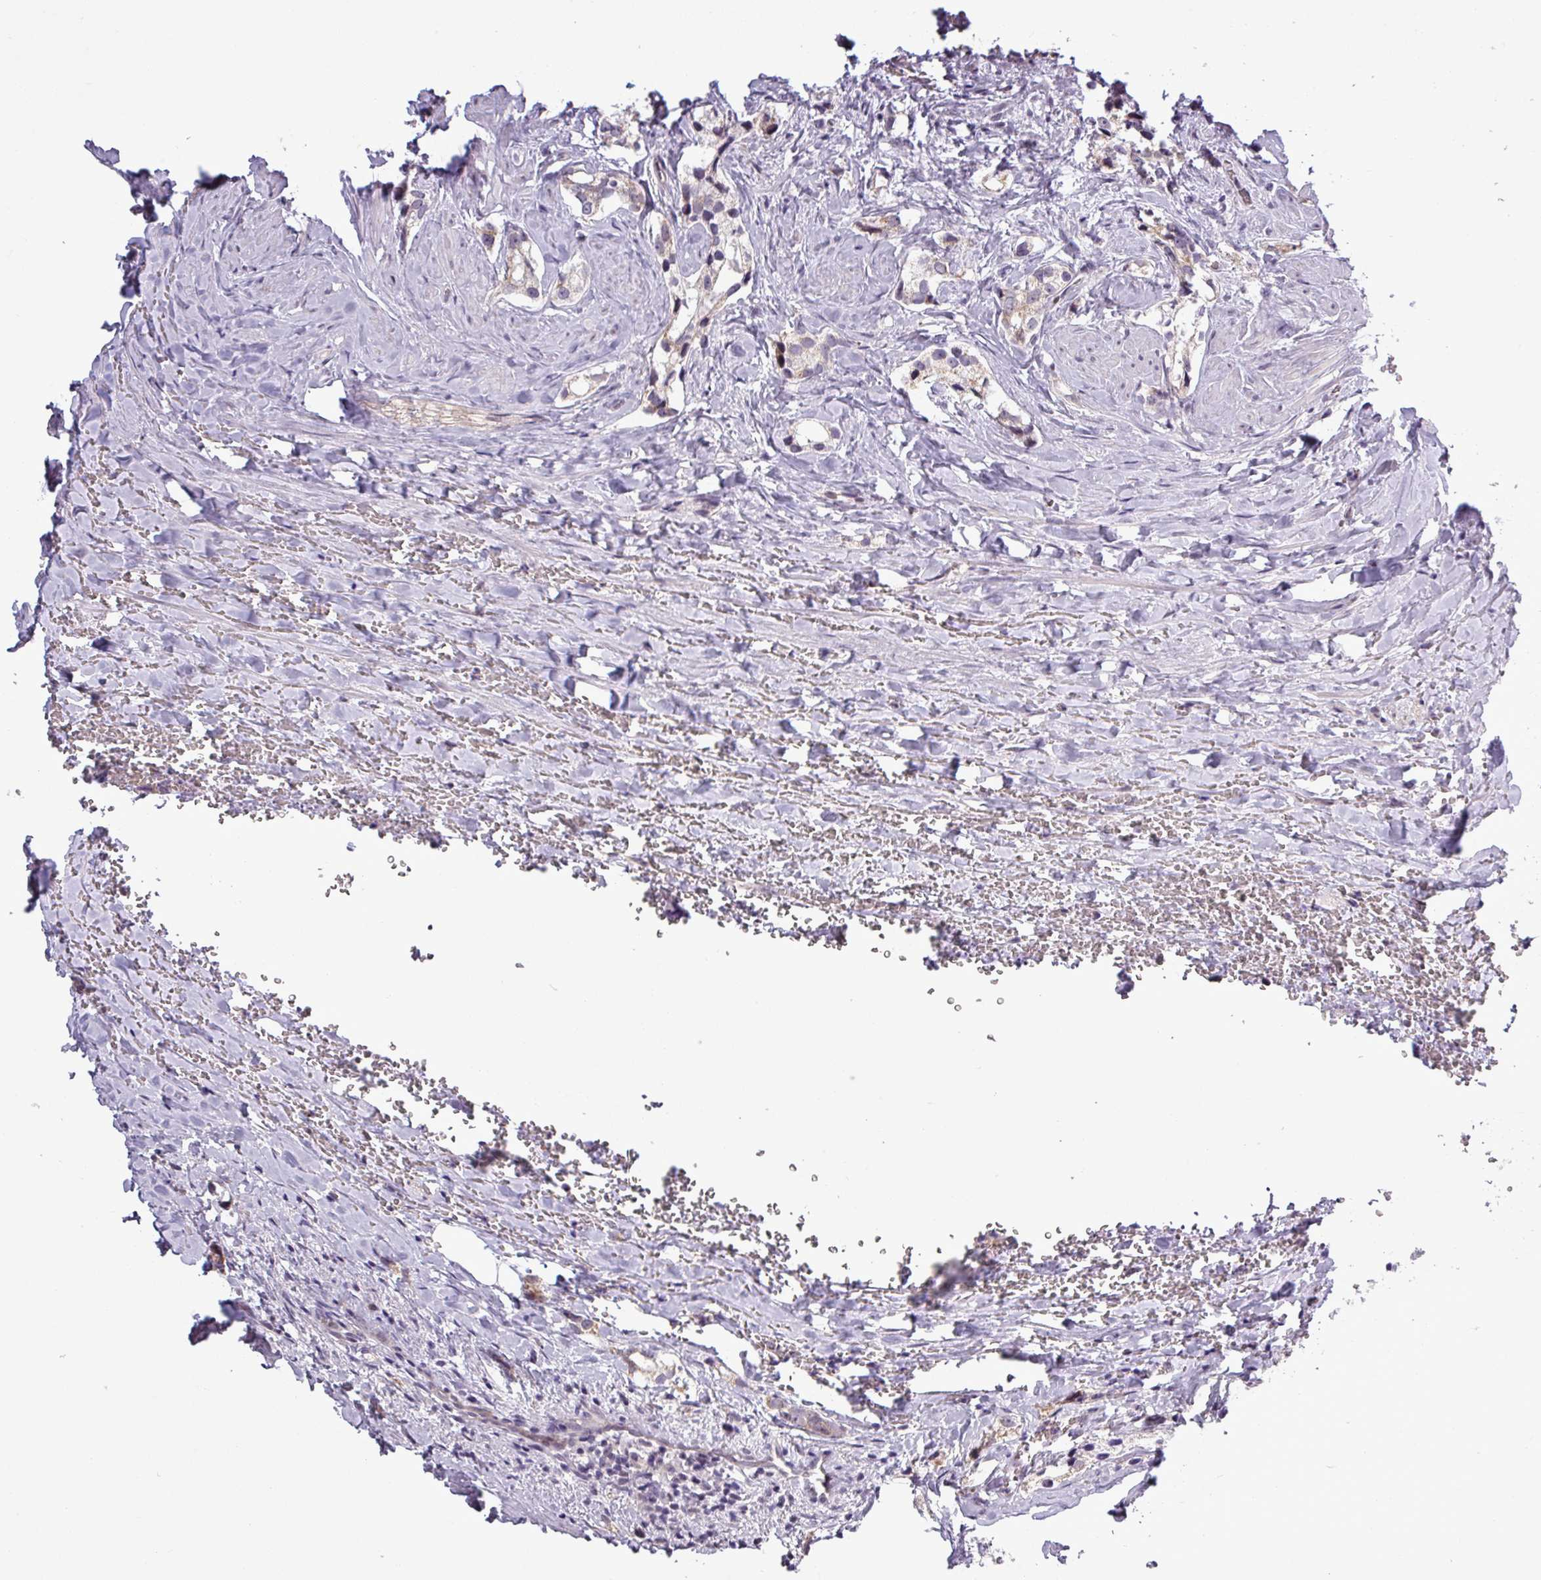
{"staining": {"intensity": "negative", "quantity": "none", "location": "none"}, "tissue": "prostate cancer", "cell_type": "Tumor cells", "image_type": "cancer", "snomed": [{"axis": "morphology", "description": "Adenocarcinoma, High grade"}, {"axis": "topography", "description": "Prostate"}], "caption": "Immunohistochemical staining of high-grade adenocarcinoma (prostate) demonstrates no significant staining in tumor cells.", "gene": "GPT2", "patient": {"sex": "male", "age": 66}}